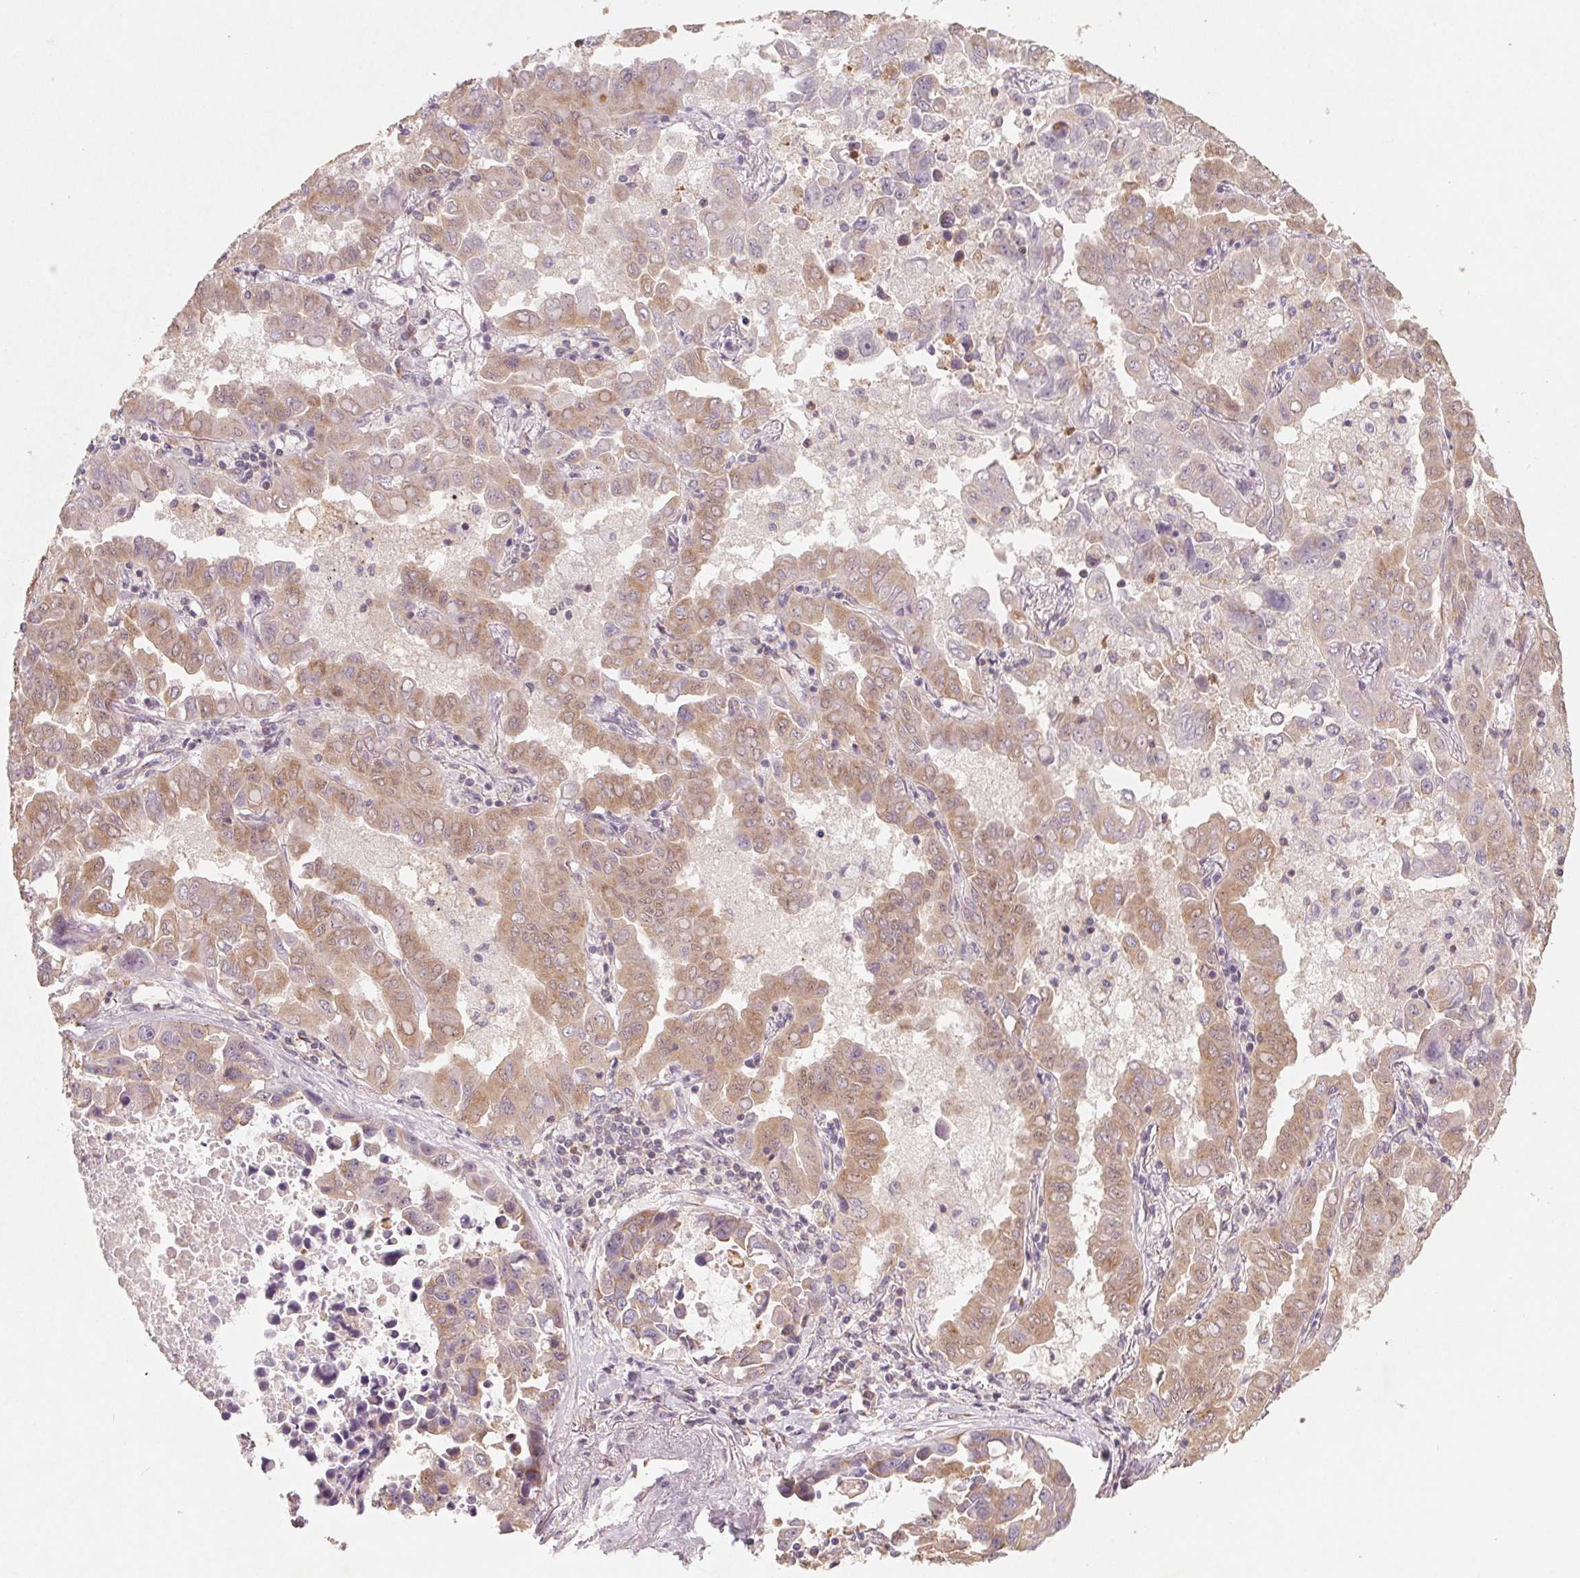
{"staining": {"intensity": "moderate", "quantity": ">75%", "location": "cytoplasmic/membranous"}, "tissue": "lung cancer", "cell_type": "Tumor cells", "image_type": "cancer", "snomed": [{"axis": "morphology", "description": "Adenocarcinoma, NOS"}, {"axis": "topography", "description": "Lung"}], "caption": "Immunohistochemical staining of human lung adenocarcinoma exhibits moderate cytoplasmic/membranous protein staining in approximately >75% of tumor cells.", "gene": "AP1S1", "patient": {"sex": "male", "age": 64}}